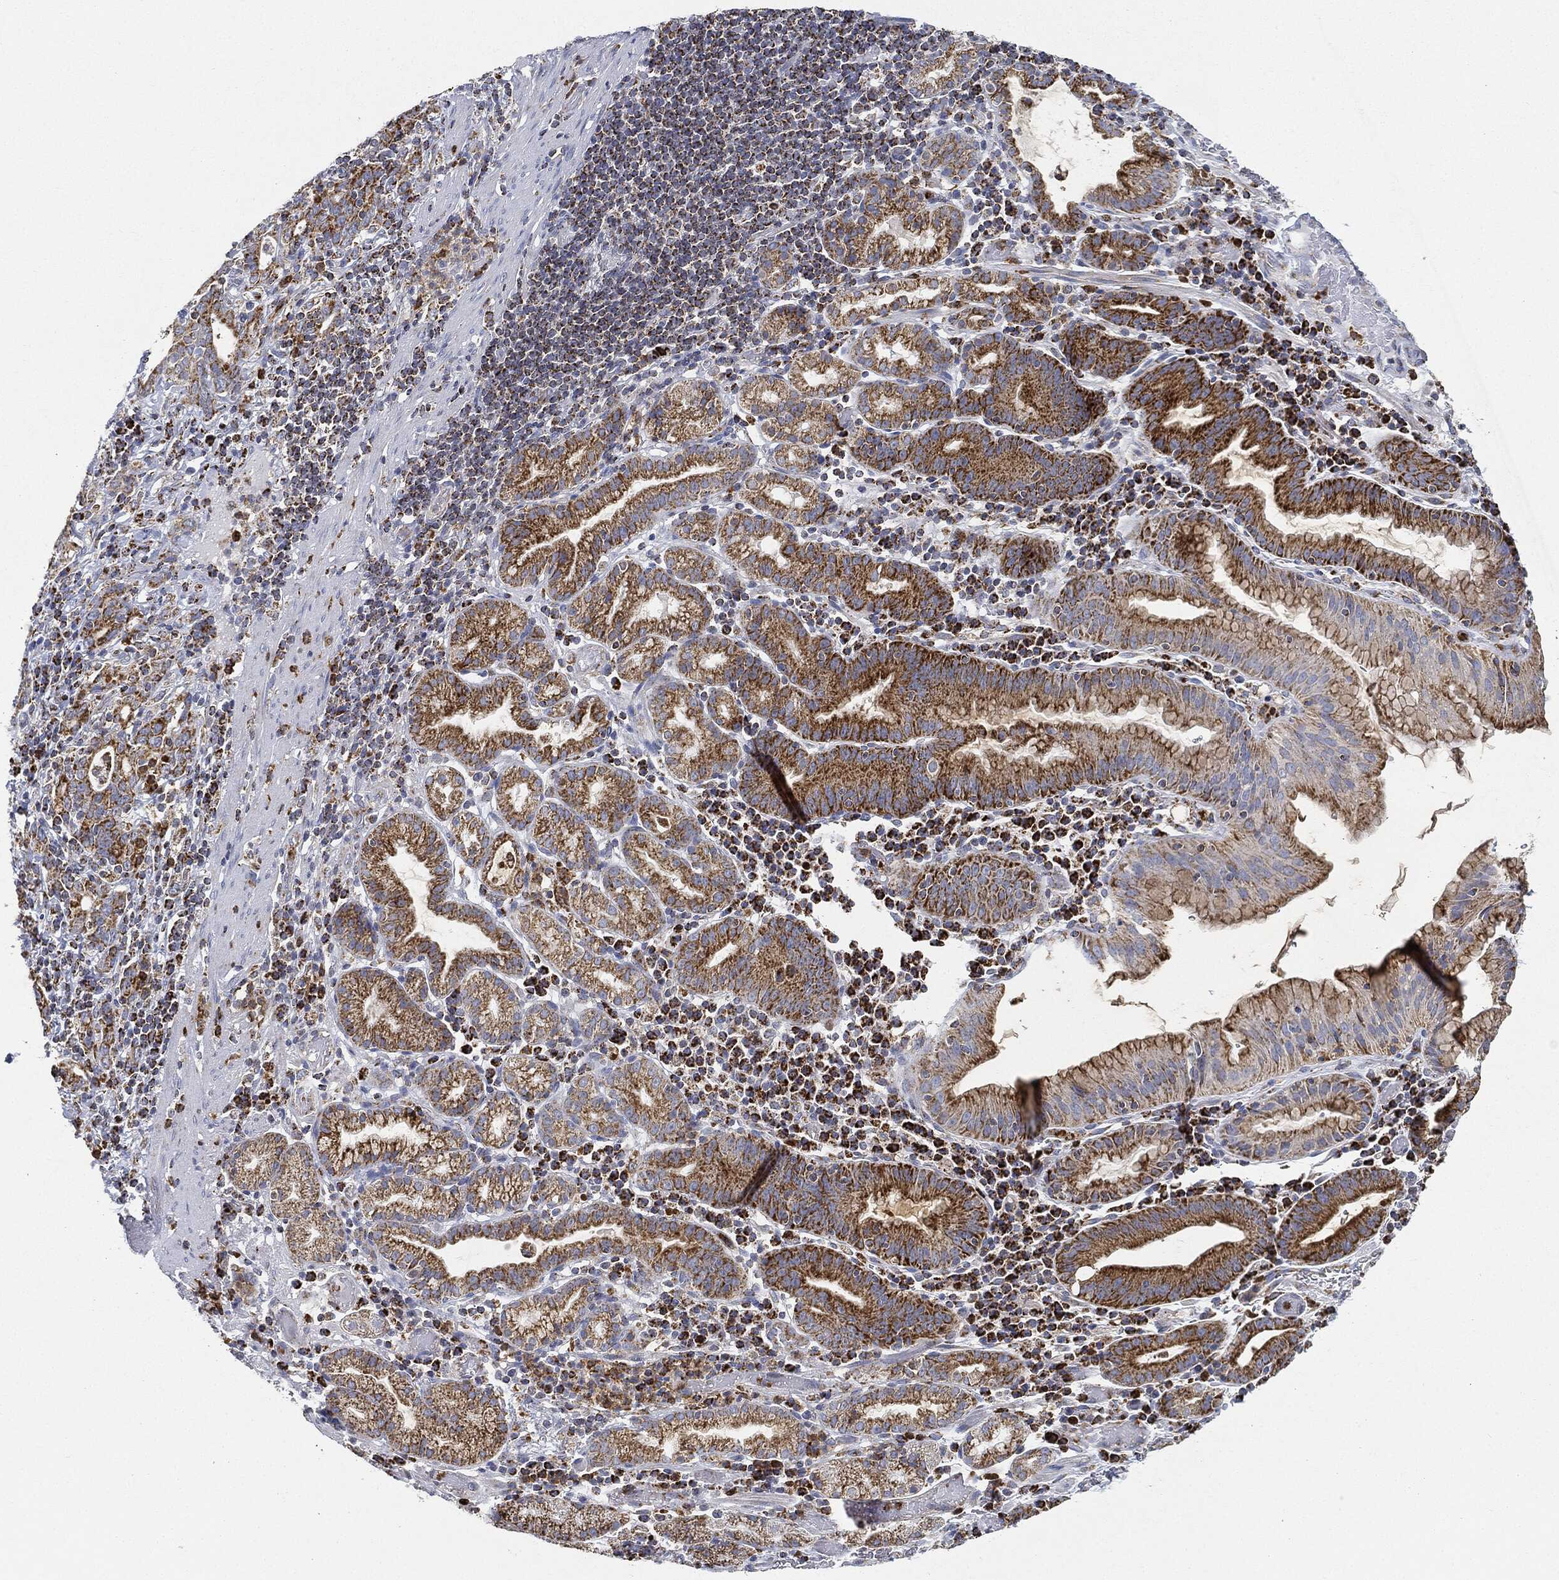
{"staining": {"intensity": "strong", "quantity": ">75%", "location": "cytoplasmic/membranous"}, "tissue": "stomach cancer", "cell_type": "Tumor cells", "image_type": "cancer", "snomed": [{"axis": "morphology", "description": "Adenocarcinoma, NOS"}, {"axis": "topography", "description": "Stomach"}], "caption": "Stomach cancer (adenocarcinoma) was stained to show a protein in brown. There is high levels of strong cytoplasmic/membranous positivity in approximately >75% of tumor cells.", "gene": "CAPN15", "patient": {"sex": "male", "age": 79}}